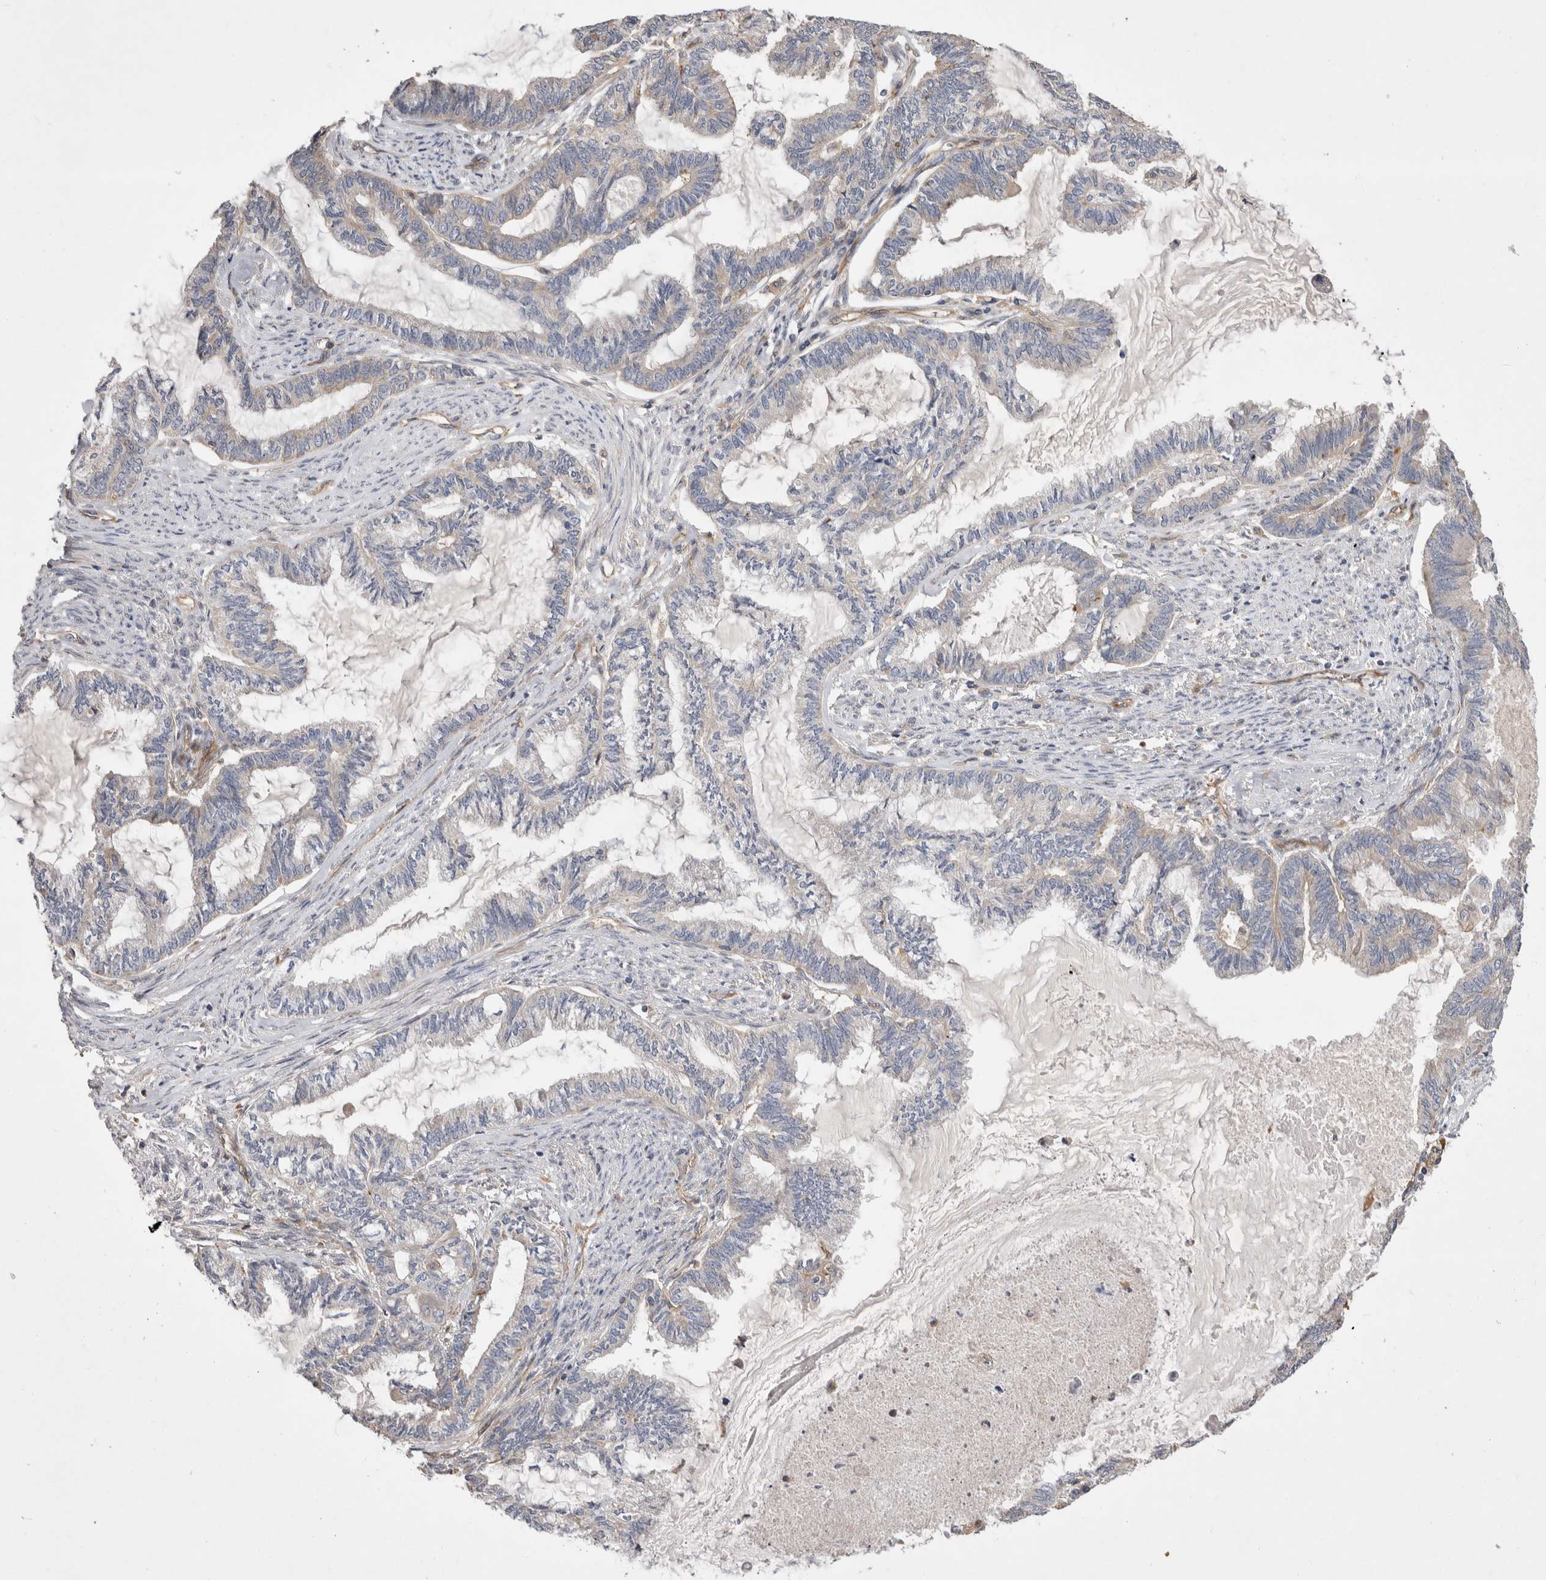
{"staining": {"intensity": "negative", "quantity": "none", "location": "none"}, "tissue": "endometrial cancer", "cell_type": "Tumor cells", "image_type": "cancer", "snomed": [{"axis": "morphology", "description": "Adenocarcinoma, NOS"}, {"axis": "topography", "description": "Endometrium"}], "caption": "Immunohistochemistry micrograph of neoplastic tissue: human adenocarcinoma (endometrial) stained with DAB shows no significant protein positivity in tumor cells. Nuclei are stained in blue.", "gene": "BNIP2", "patient": {"sex": "female", "age": 86}}